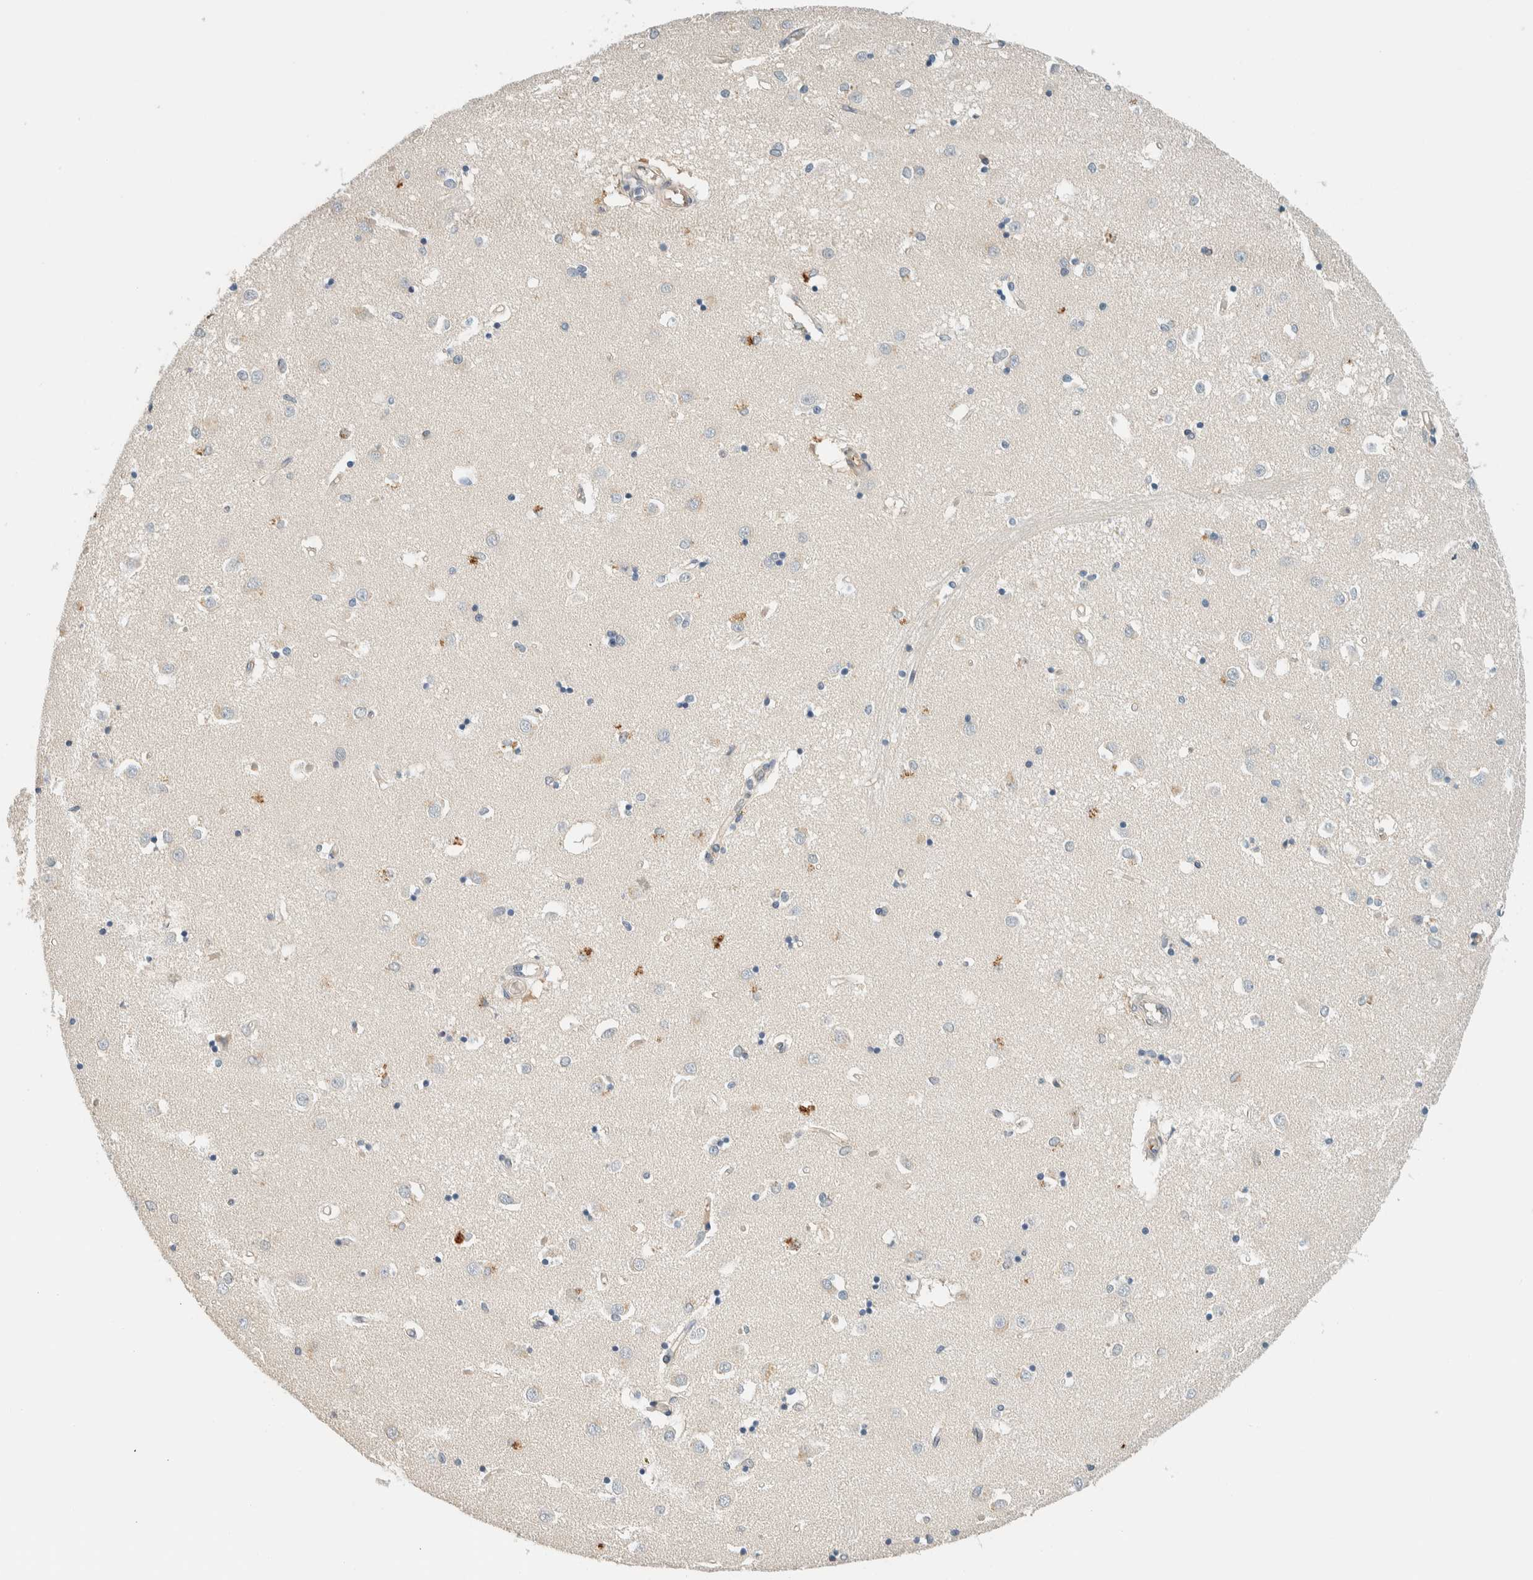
{"staining": {"intensity": "weak", "quantity": "<25%", "location": "cytoplasmic/membranous"}, "tissue": "caudate", "cell_type": "Glial cells", "image_type": "normal", "snomed": [{"axis": "morphology", "description": "Normal tissue, NOS"}, {"axis": "topography", "description": "Lateral ventricle wall"}], "caption": "Immunohistochemical staining of normal caudate demonstrates no significant staining in glial cells.", "gene": "TSTD2", "patient": {"sex": "male", "age": 45}}